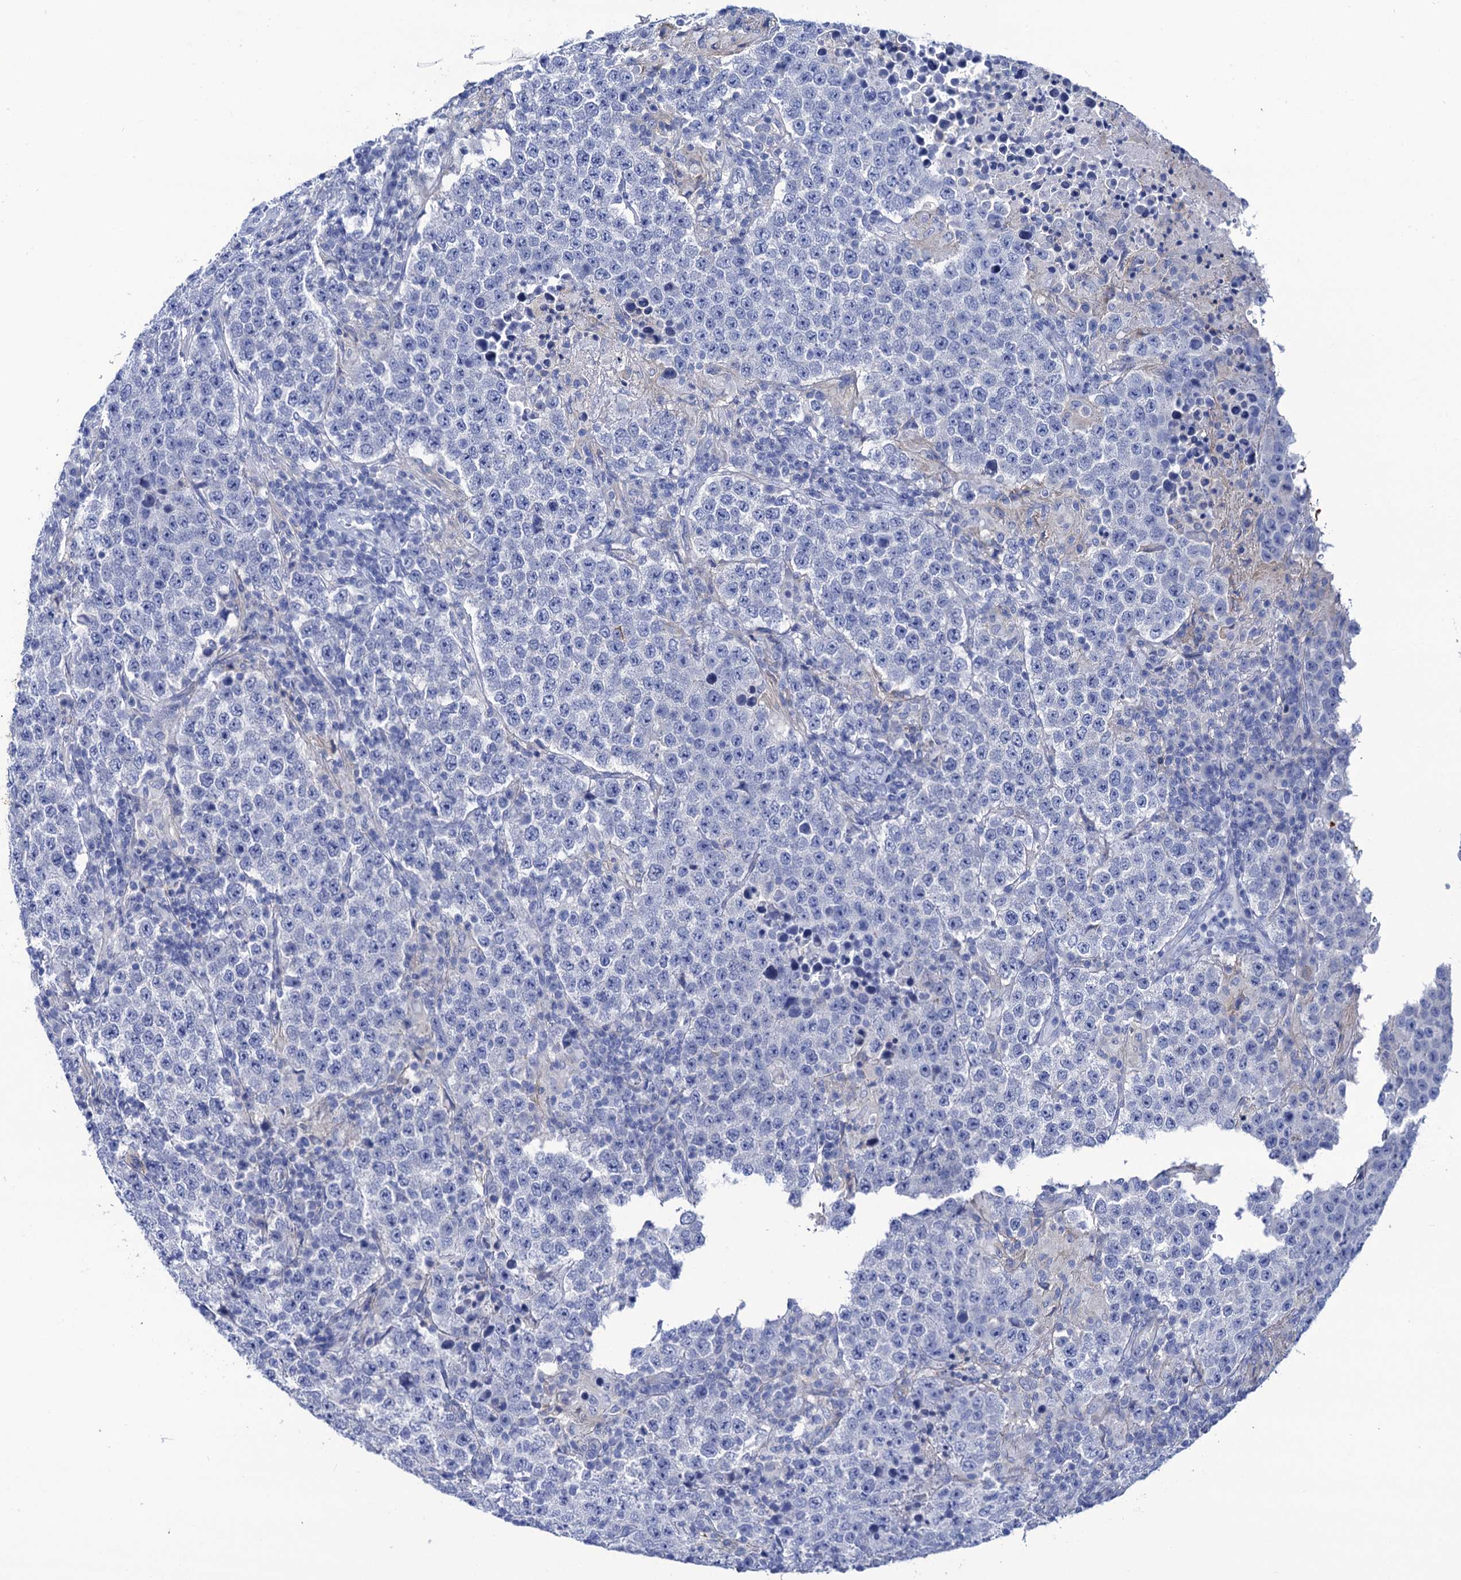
{"staining": {"intensity": "negative", "quantity": "none", "location": "none"}, "tissue": "testis cancer", "cell_type": "Tumor cells", "image_type": "cancer", "snomed": [{"axis": "morphology", "description": "Normal tissue, NOS"}, {"axis": "morphology", "description": "Urothelial carcinoma, High grade"}, {"axis": "morphology", "description": "Seminoma, NOS"}, {"axis": "morphology", "description": "Carcinoma, Embryonal, NOS"}, {"axis": "topography", "description": "Urinary bladder"}, {"axis": "topography", "description": "Testis"}], "caption": "Tumor cells show no significant staining in testis cancer. Nuclei are stained in blue.", "gene": "RAB3IP", "patient": {"sex": "male", "age": 41}}